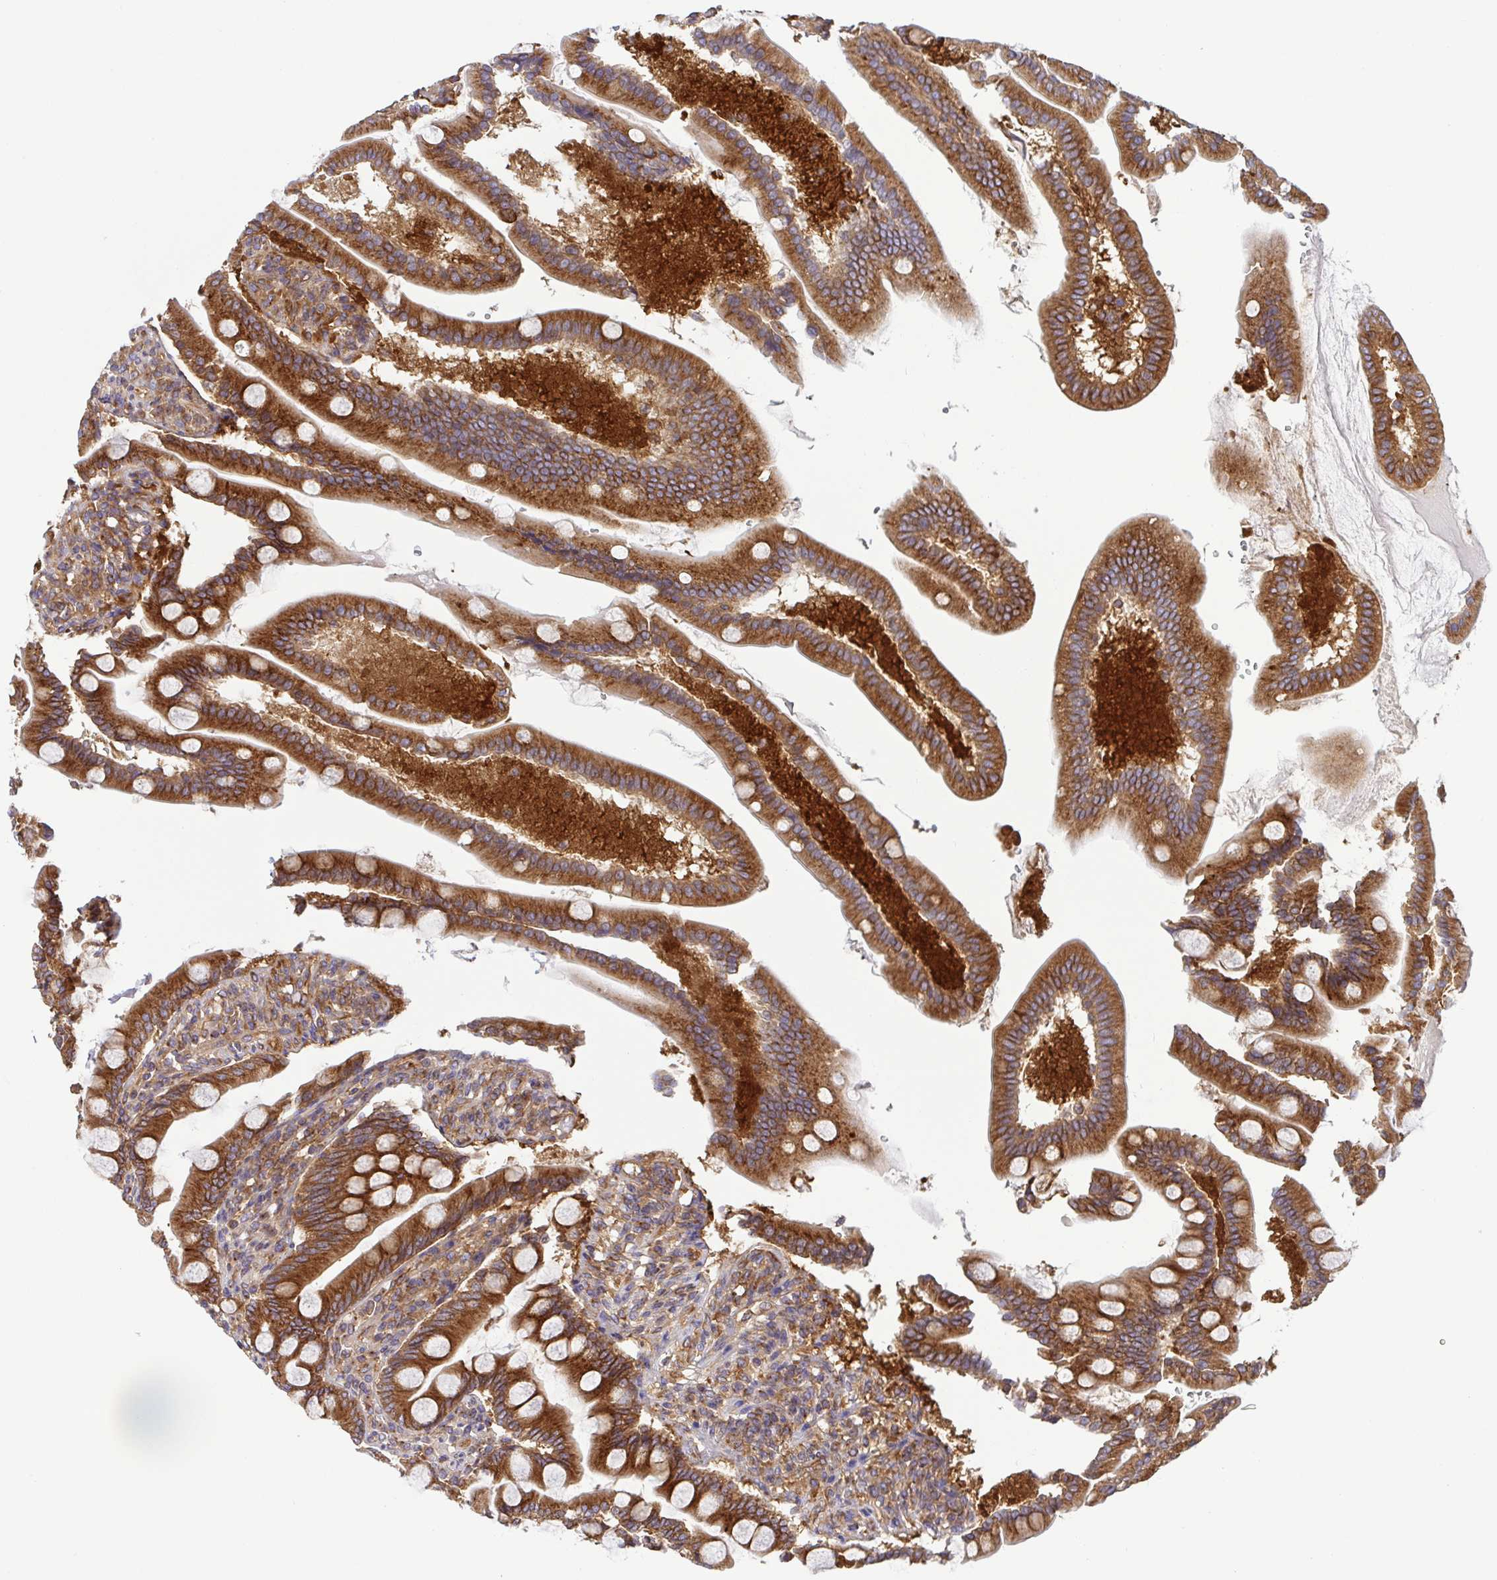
{"staining": {"intensity": "strong", "quantity": ">75%", "location": "cytoplasmic/membranous"}, "tissue": "duodenum", "cell_type": "Glandular cells", "image_type": "normal", "snomed": [{"axis": "morphology", "description": "Normal tissue, NOS"}, {"axis": "topography", "description": "Duodenum"}], "caption": "Glandular cells demonstrate strong cytoplasmic/membranous staining in approximately >75% of cells in unremarkable duodenum. (brown staining indicates protein expression, while blue staining denotes nuclei).", "gene": "KIF5B", "patient": {"sex": "female", "age": 67}}